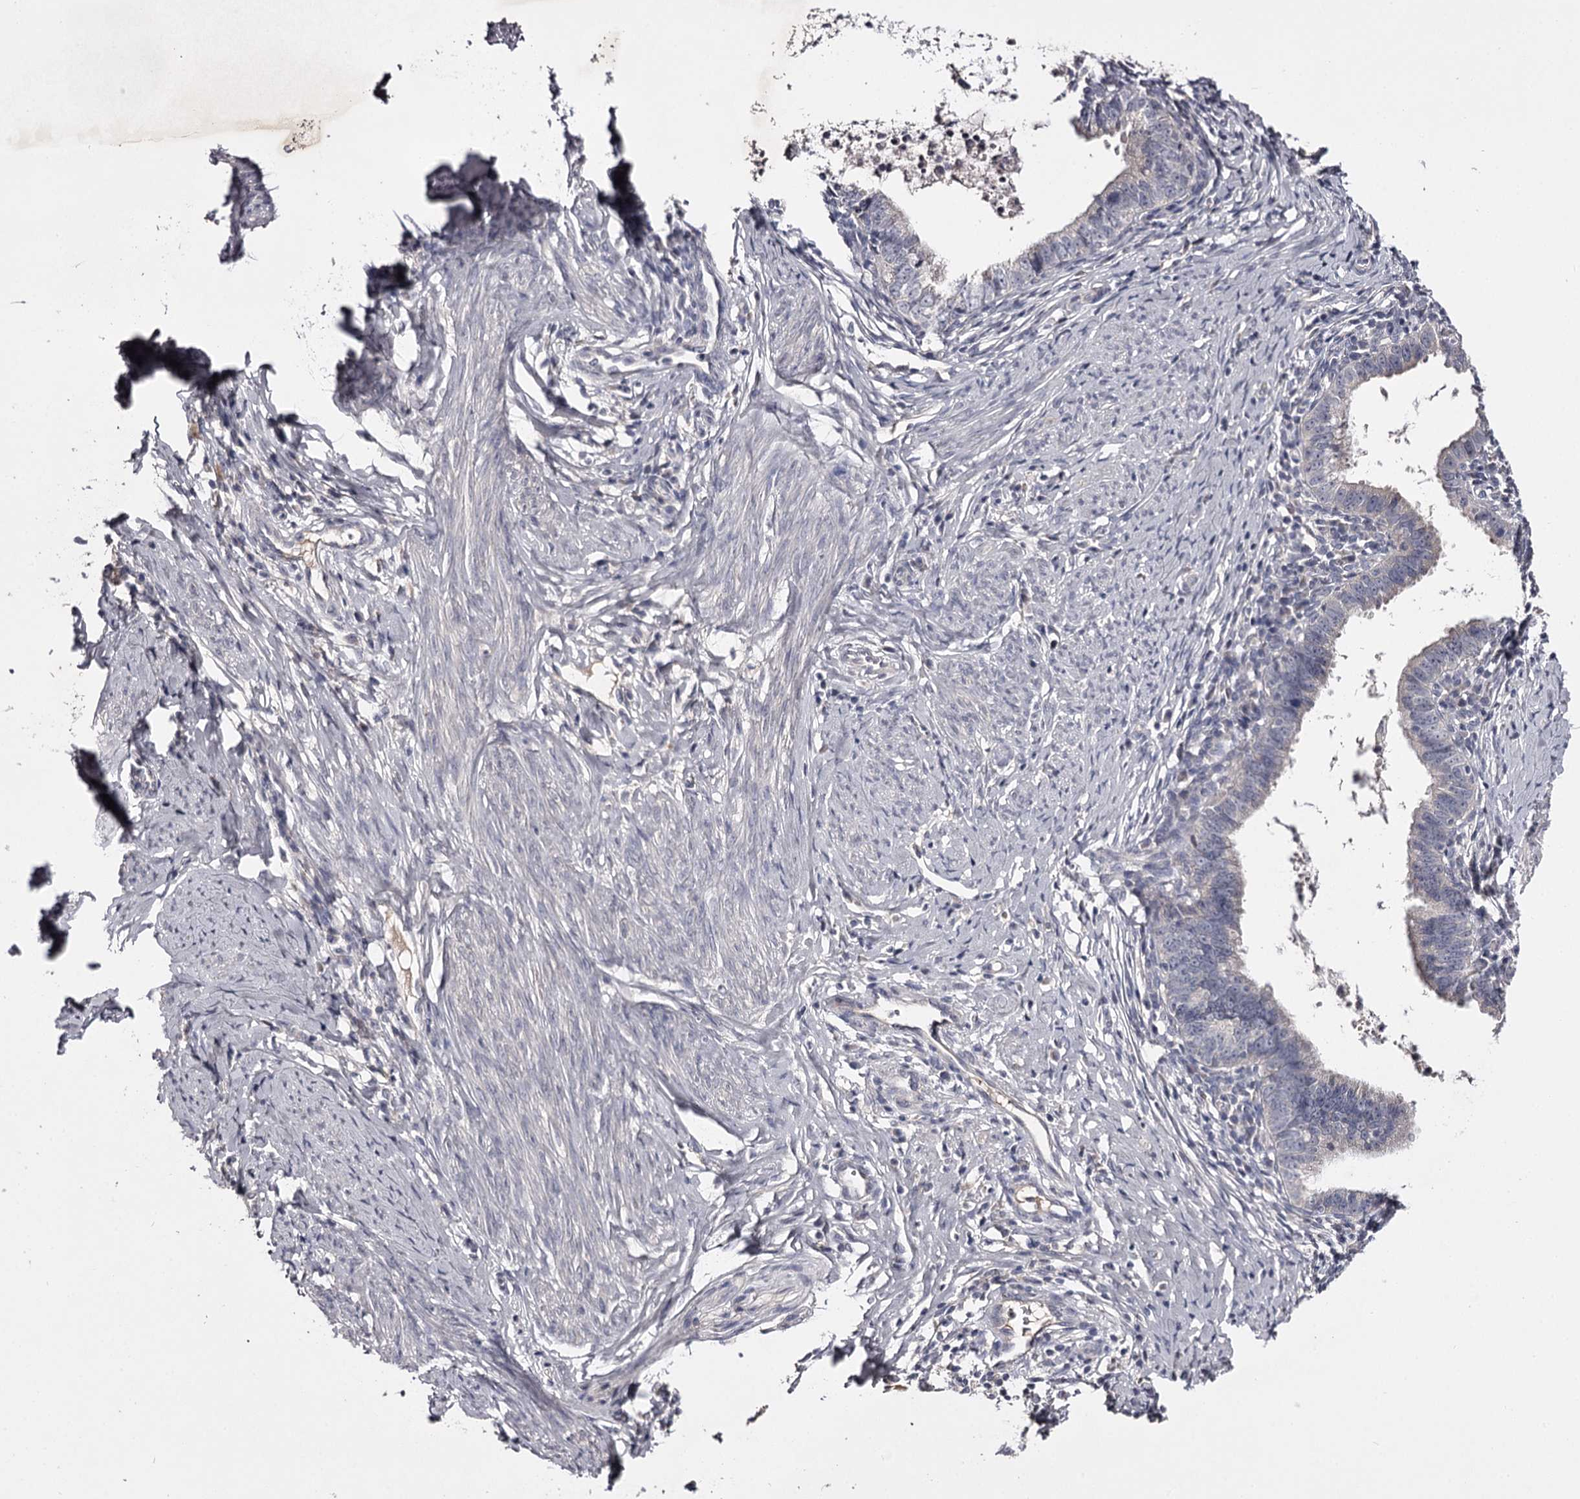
{"staining": {"intensity": "negative", "quantity": "none", "location": "none"}, "tissue": "cervical cancer", "cell_type": "Tumor cells", "image_type": "cancer", "snomed": [{"axis": "morphology", "description": "Adenocarcinoma, NOS"}, {"axis": "topography", "description": "Cervix"}], "caption": "Adenocarcinoma (cervical) stained for a protein using IHC exhibits no staining tumor cells.", "gene": "PRM2", "patient": {"sex": "female", "age": 36}}